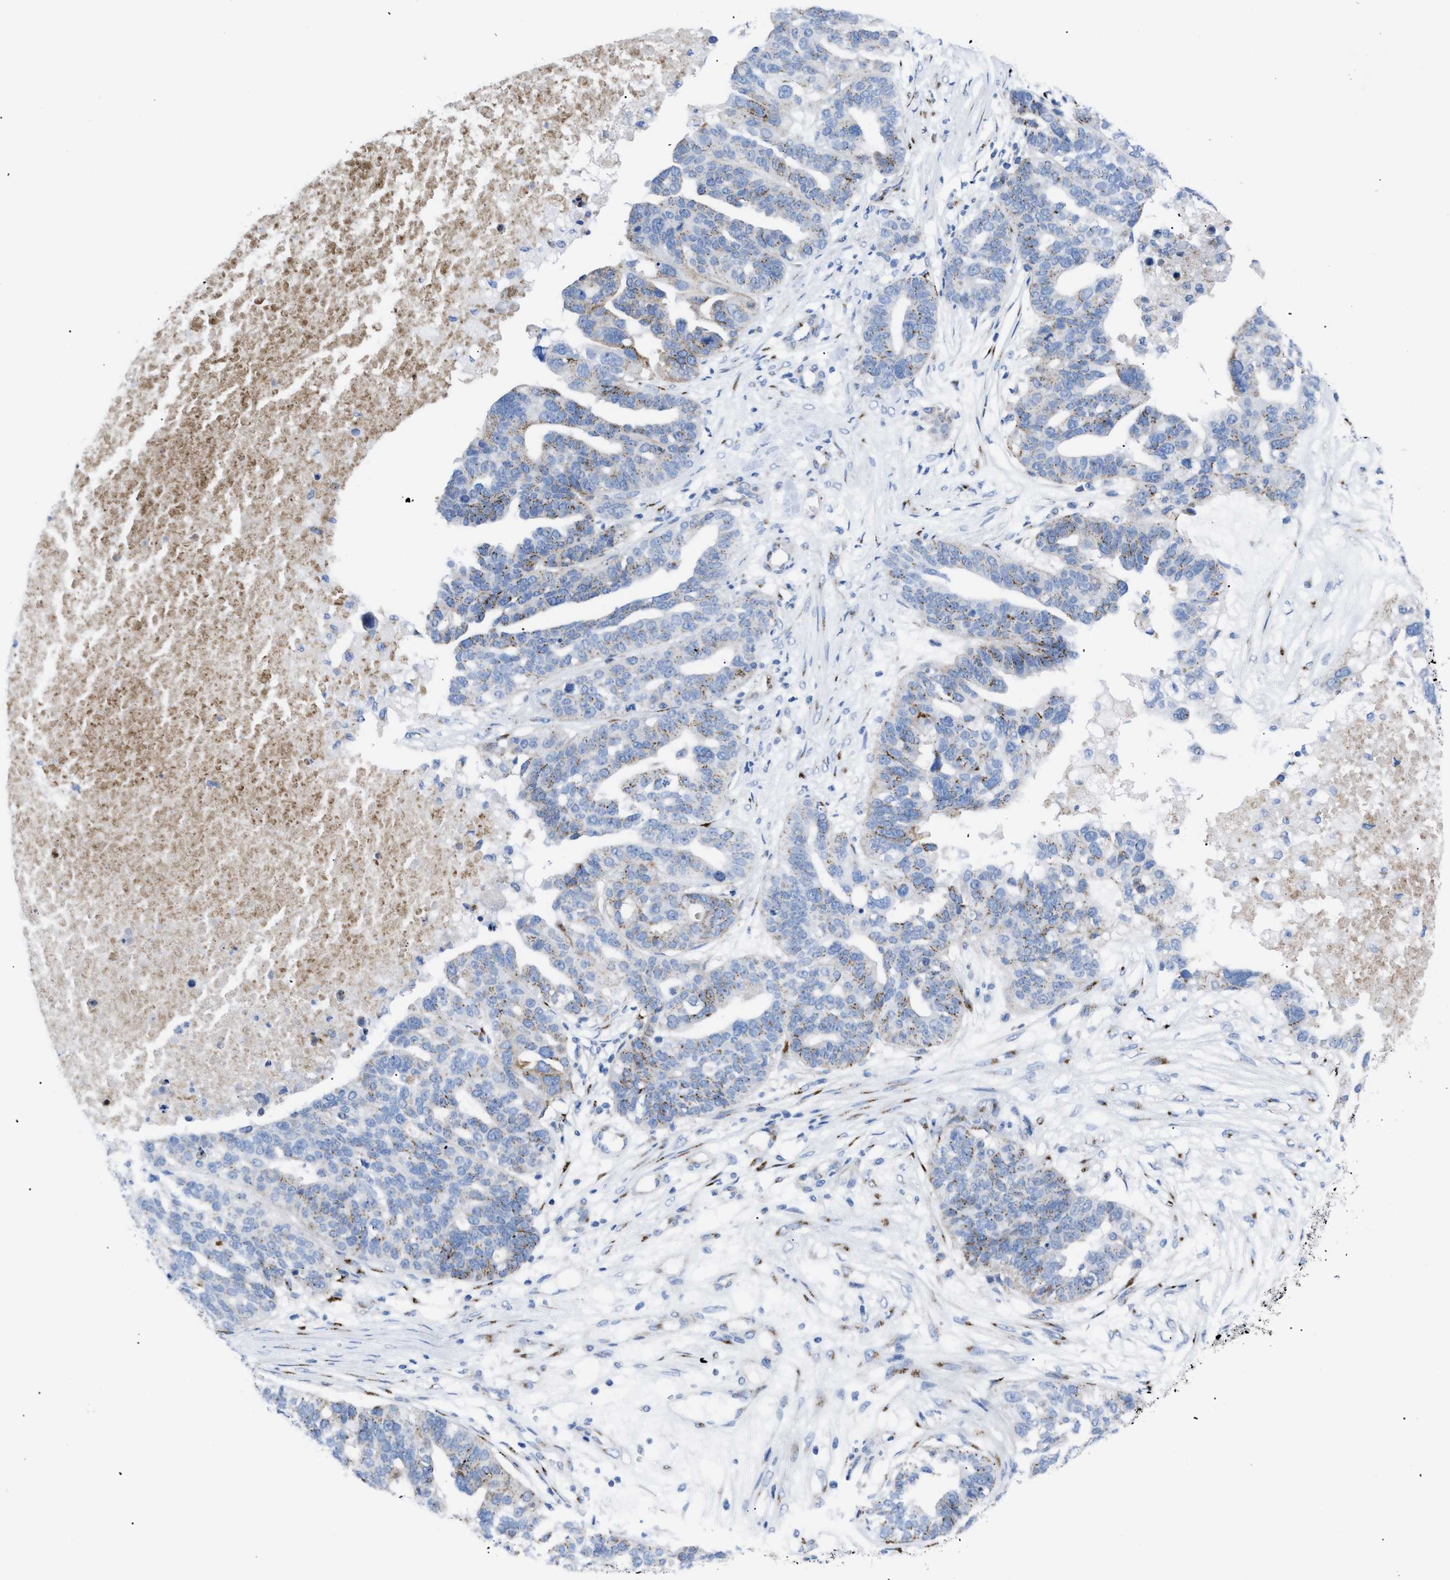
{"staining": {"intensity": "moderate", "quantity": "25%-75%", "location": "cytoplasmic/membranous"}, "tissue": "ovarian cancer", "cell_type": "Tumor cells", "image_type": "cancer", "snomed": [{"axis": "morphology", "description": "Cystadenocarcinoma, serous, NOS"}, {"axis": "topography", "description": "Ovary"}], "caption": "Tumor cells exhibit medium levels of moderate cytoplasmic/membranous expression in approximately 25%-75% of cells in ovarian serous cystadenocarcinoma. (Brightfield microscopy of DAB IHC at high magnification).", "gene": "TMEM17", "patient": {"sex": "female", "age": 59}}